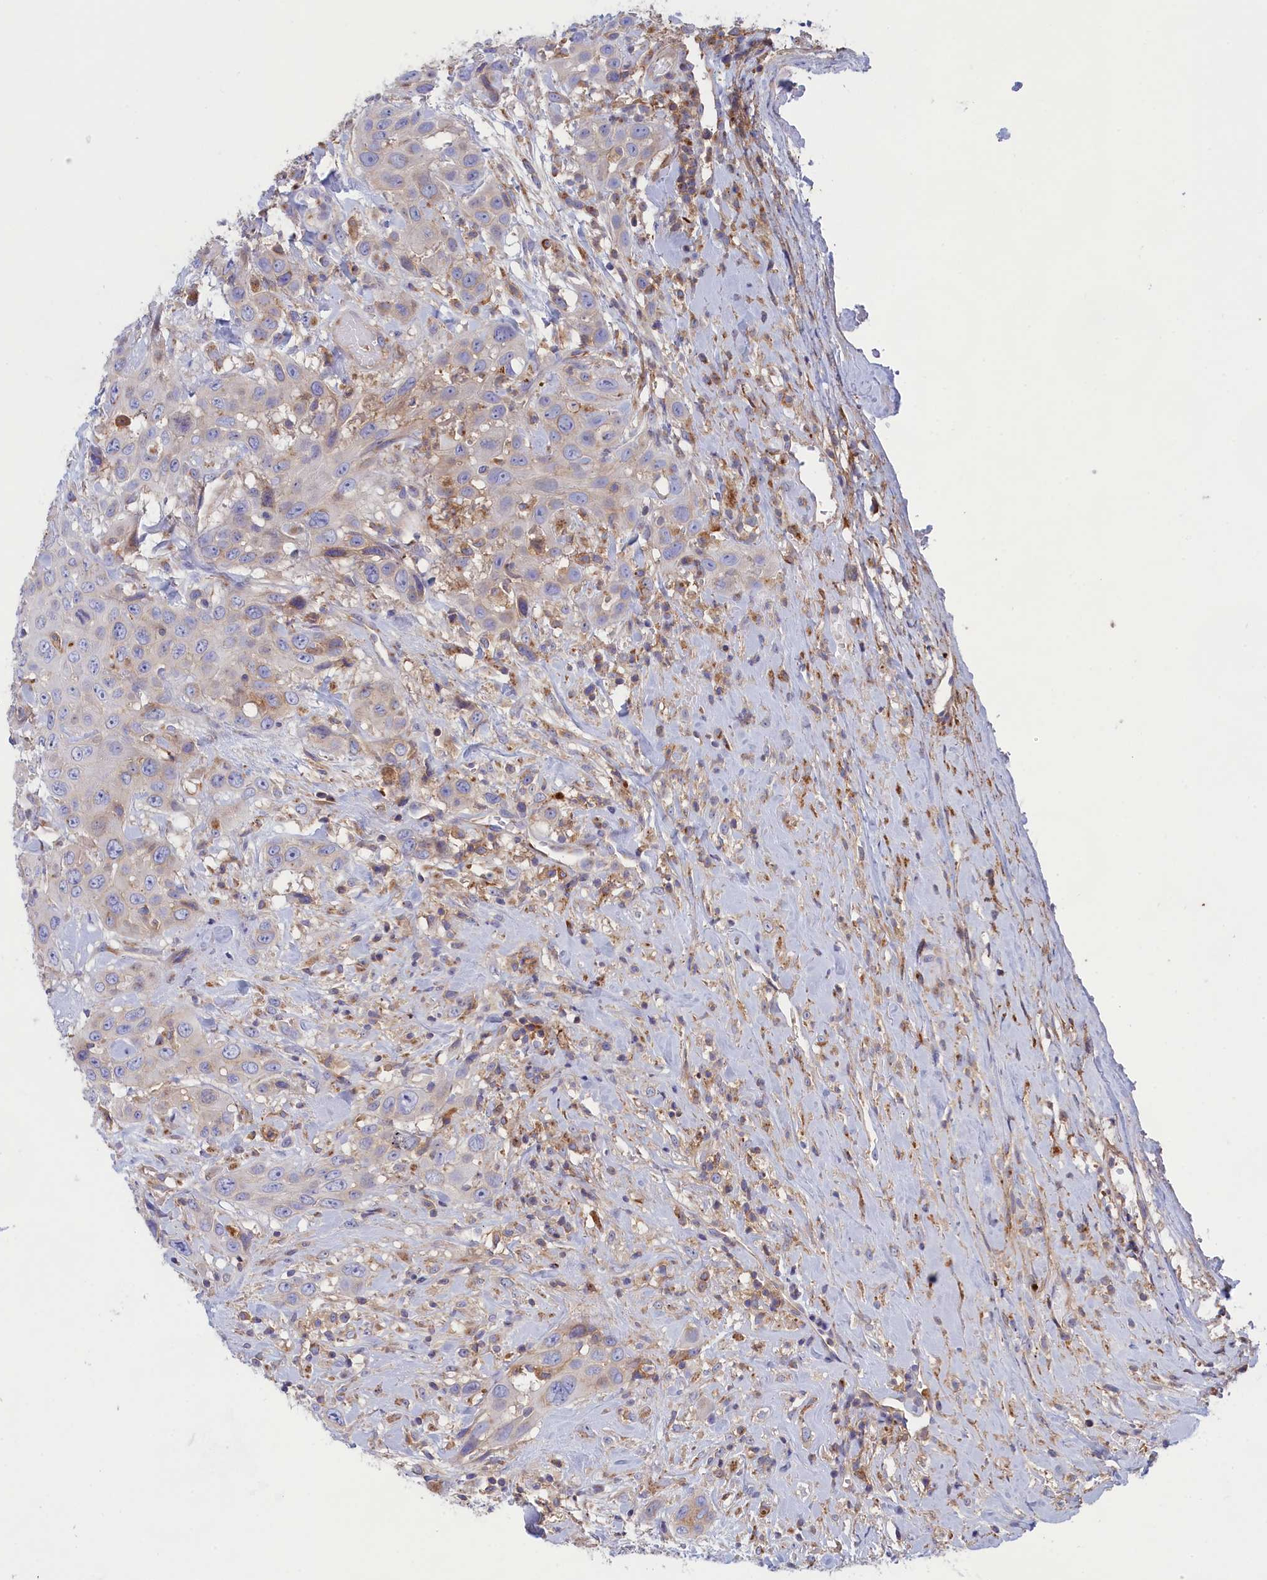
{"staining": {"intensity": "weak", "quantity": "<25%", "location": "cytoplasmic/membranous"}, "tissue": "head and neck cancer", "cell_type": "Tumor cells", "image_type": "cancer", "snomed": [{"axis": "morphology", "description": "Squamous cell carcinoma, NOS"}, {"axis": "topography", "description": "Head-Neck"}], "caption": "This is an immunohistochemistry (IHC) photomicrograph of human head and neck cancer. There is no positivity in tumor cells.", "gene": "SCAMP4", "patient": {"sex": "male", "age": 81}}